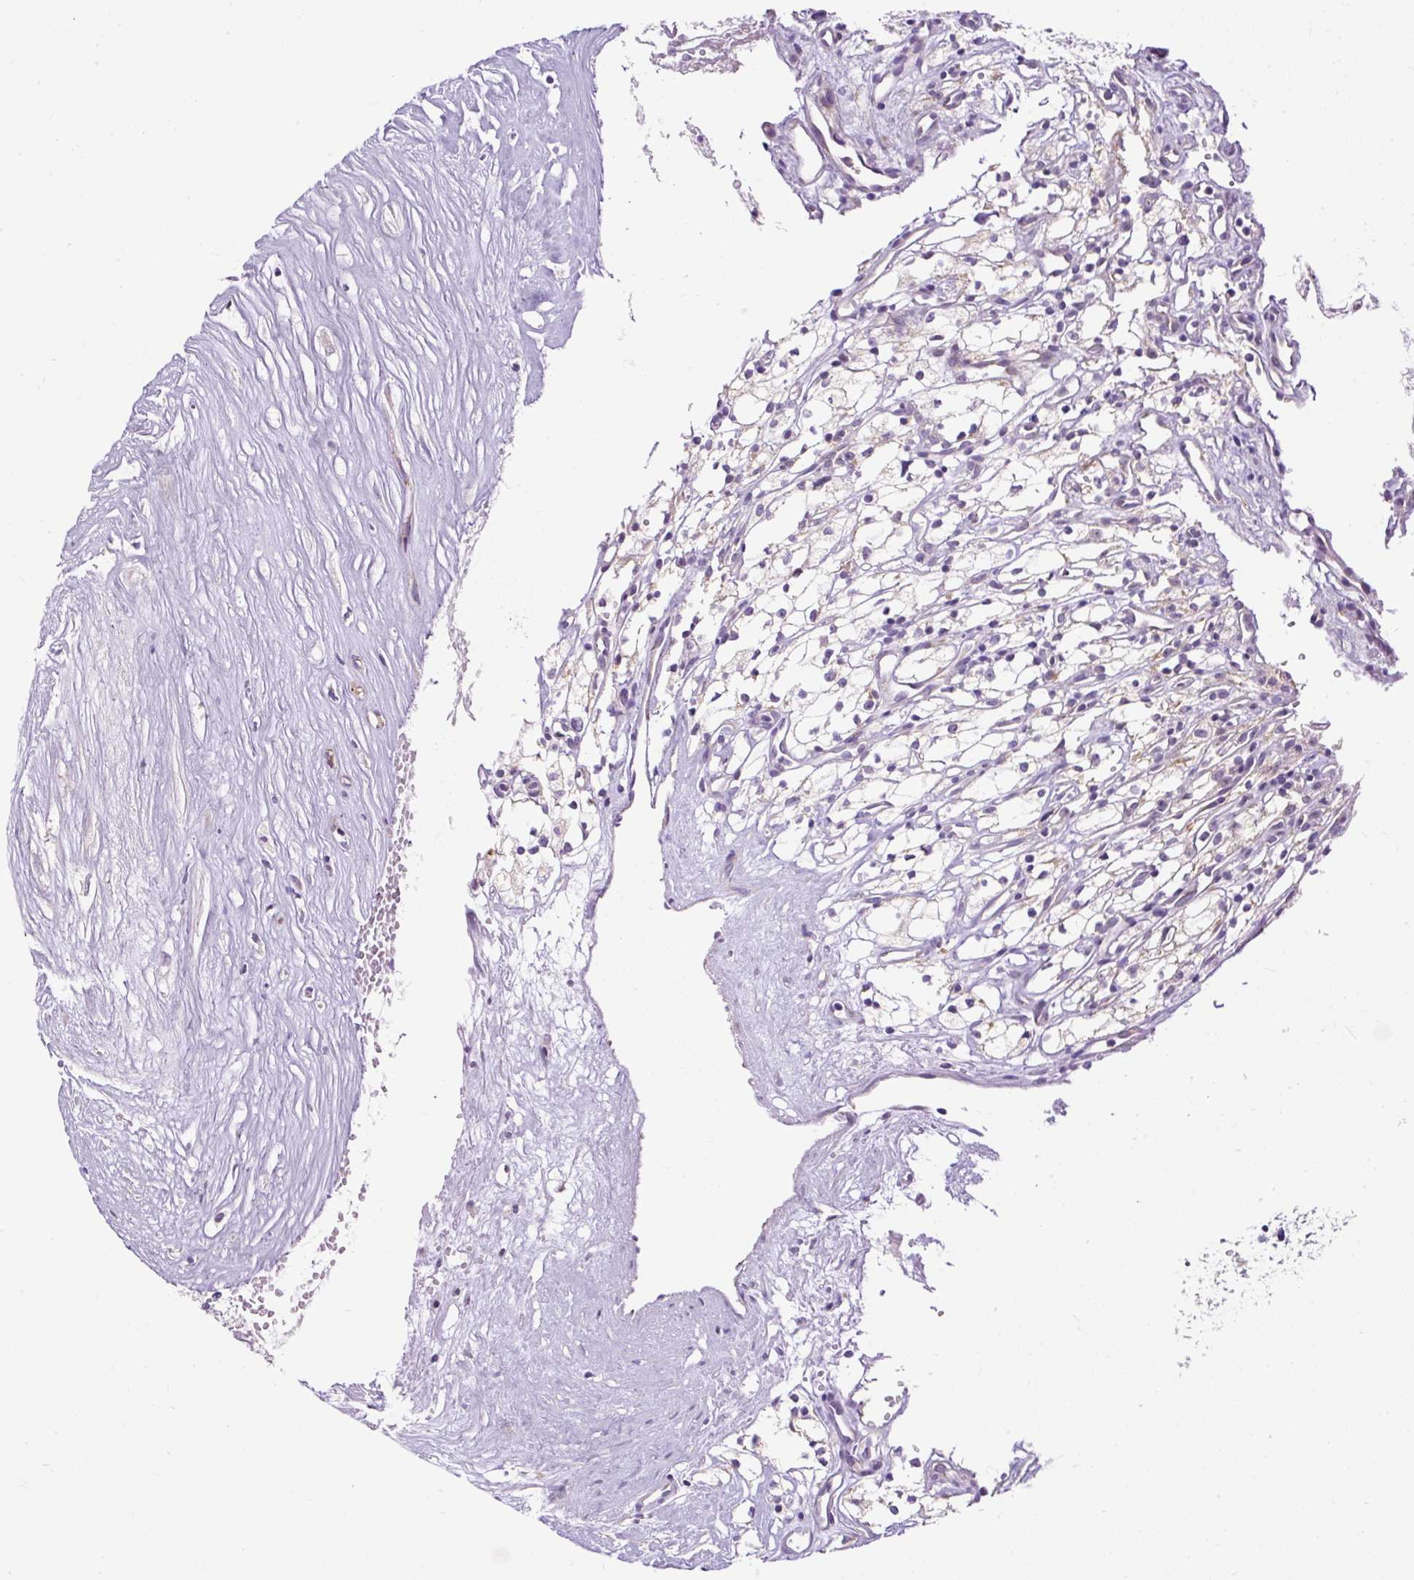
{"staining": {"intensity": "weak", "quantity": "<25%", "location": "cytoplasmic/membranous"}, "tissue": "renal cancer", "cell_type": "Tumor cells", "image_type": "cancer", "snomed": [{"axis": "morphology", "description": "Adenocarcinoma, NOS"}, {"axis": "topography", "description": "Kidney"}], "caption": "Immunohistochemical staining of renal cancer (adenocarcinoma) demonstrates no significant expression in tumor cells. (DAB (3,3'-diaminobenzidine) immunohistochemistry with hematoxylin counter stain).", "gene": "FMC1", "patient": {"sex": "male", "age": 59}}